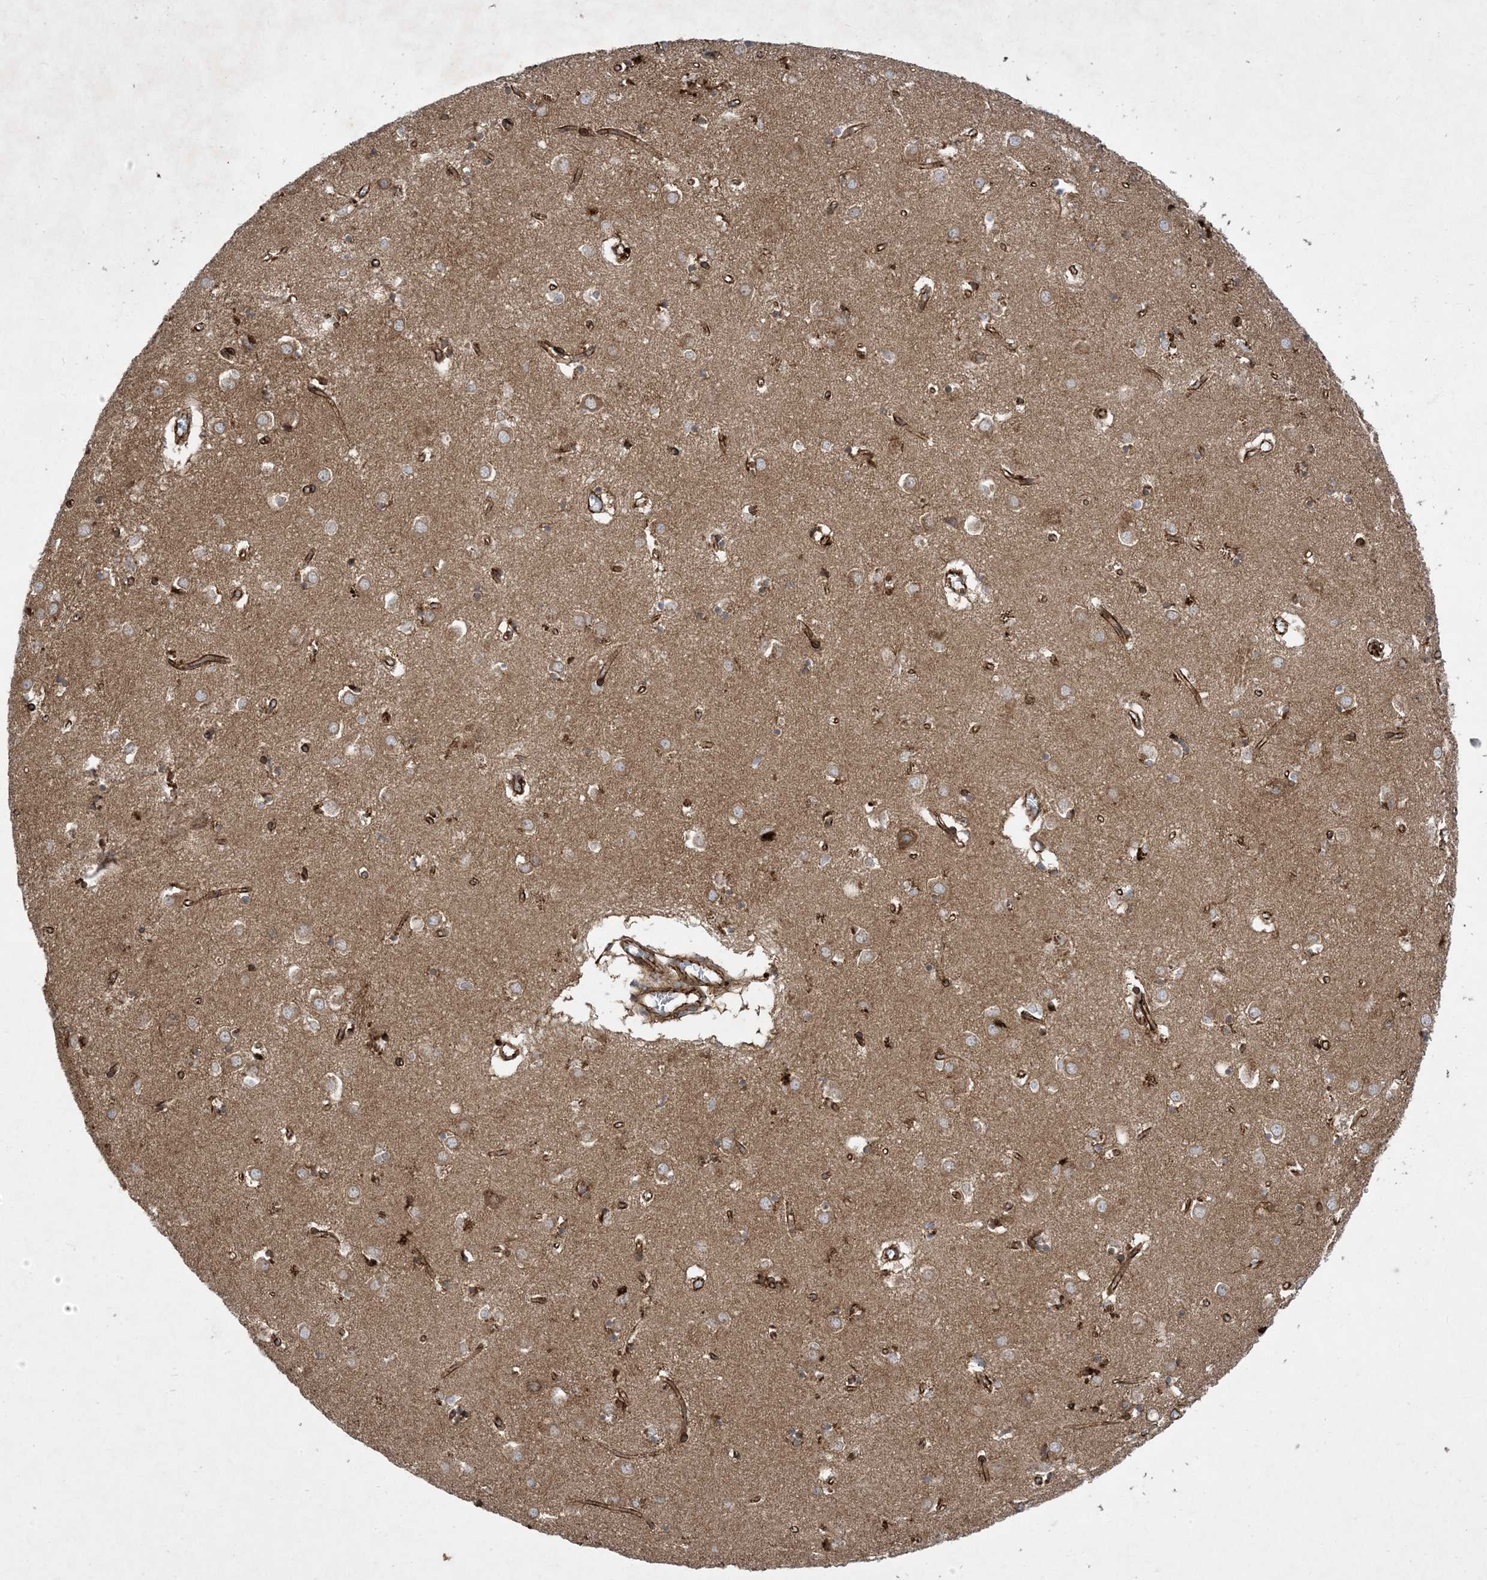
{"staining": {"intensity": "moderate", "quantity": ">75%", "location": "cytoplasmic/membranous"}, "tissue": "caudate", "cell_type": "Glial cells", "image_type": "normal", "snomed": [{"axis": "morphology", "description": "Normal tissue, NOS"}, {"axis": "topography", "description": "Lateral ventricle wall"}], "caption": "A photomicrograph of human caudate stained for a protein displays moderate cytoplasmic/membranous brown staining in glial cells.", "gene": "OTOP1", "patient": {"sex": "male", "age": 70}}